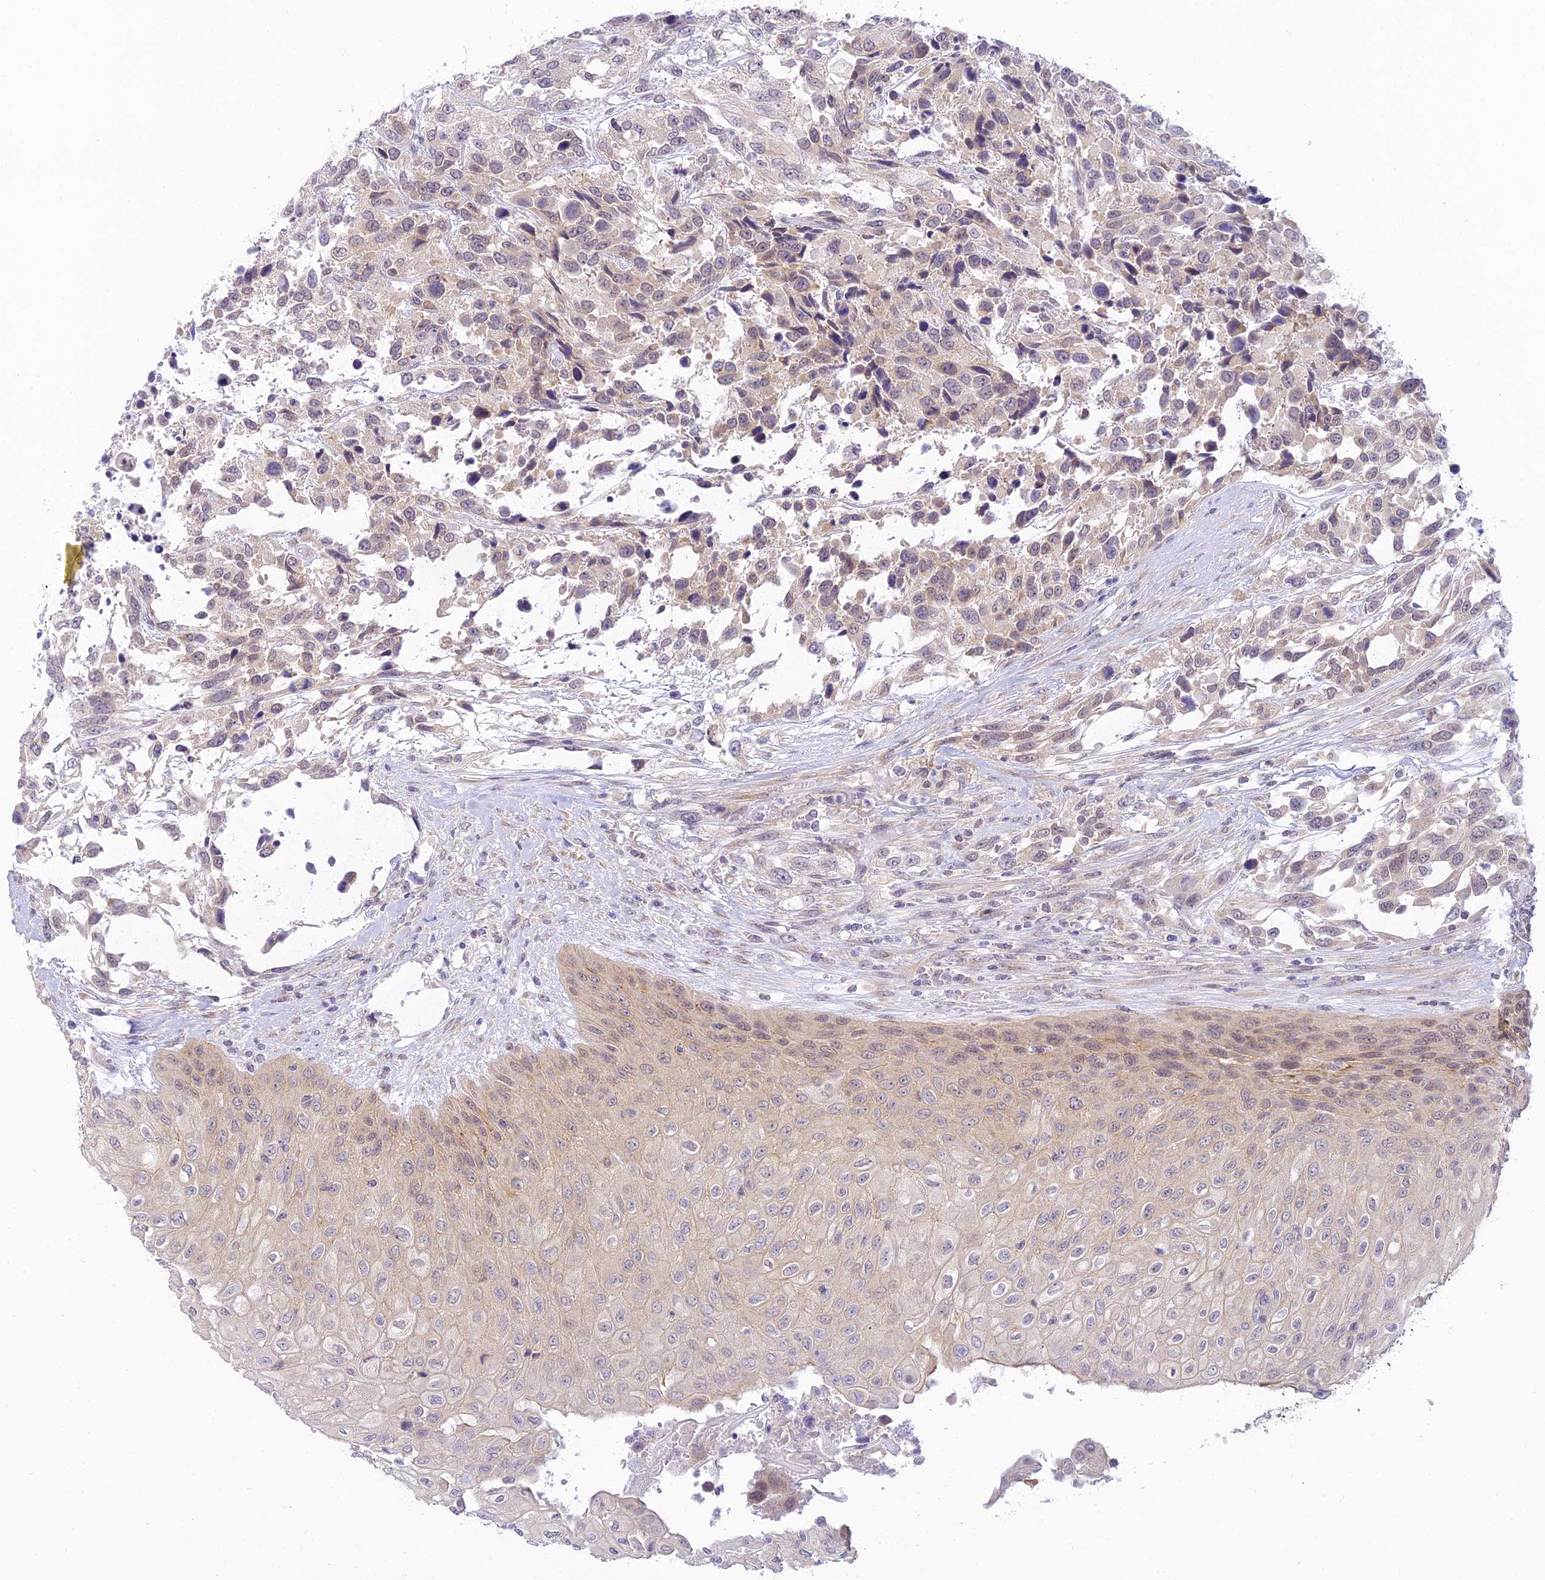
{"staining": {"intensity": "negative", "quantity": "none", "location": "none"}, "tissue": "urothelial cancer", "cell_type": "Tumor cells", "image_type": "cancer", "snomed": [{"axis": "morphology", "description": "Urothelial carcinoma, High grade"}, {"axis": "topography", "description": "Urinary bladder"}], "caption": "Human high-grade urothelial carcinoma stained for a protein using immunohistochemistry reveals no staining in tumor cells.", "gene": "SKIC8", "patient": {"sex": "female", "age": 70}}